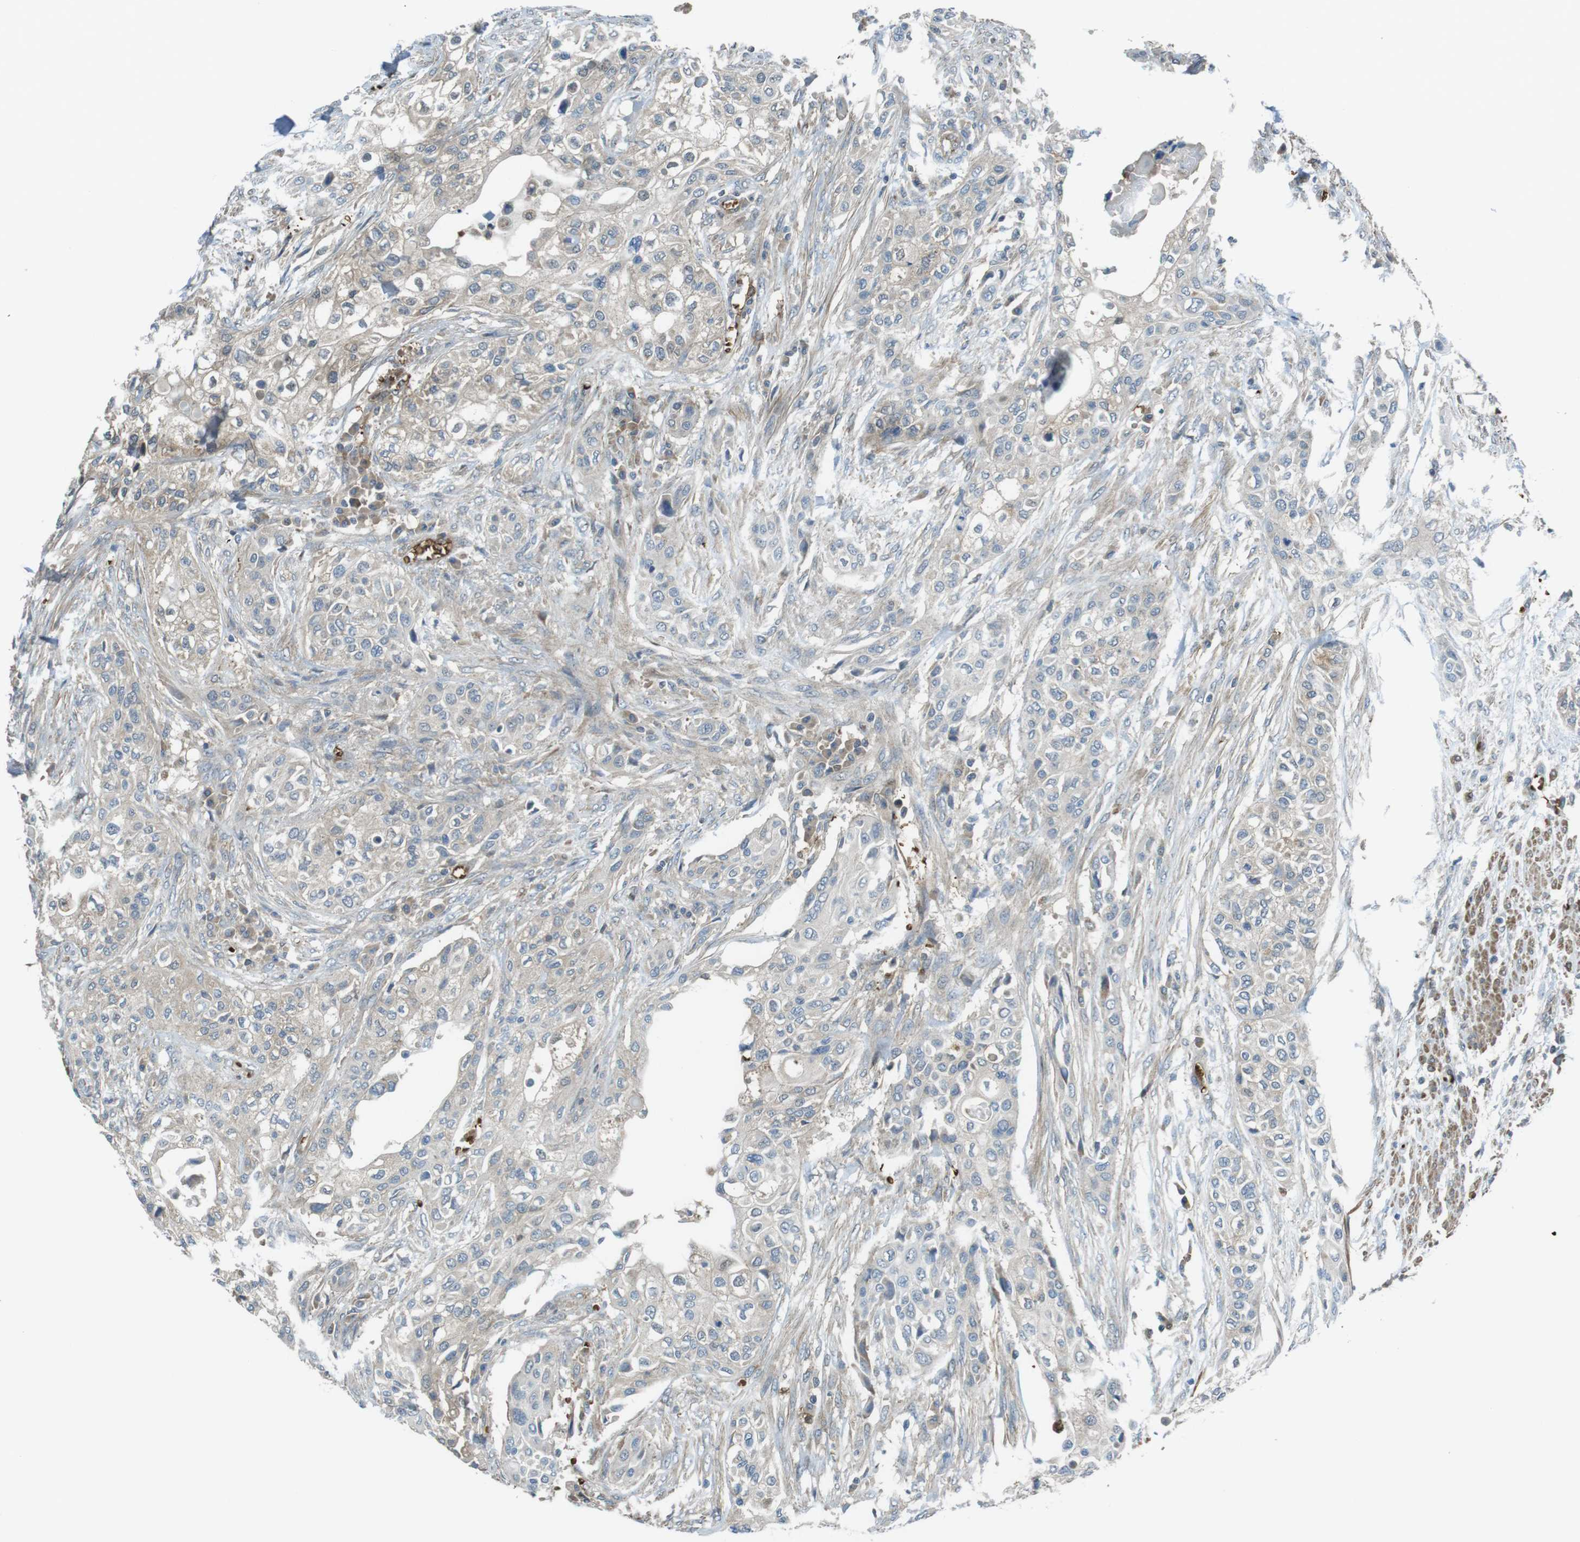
{"staining": {"intensity": "negative", "quantity": "none", "location": "none"}, "tissue": "urothelial cancer", "cell_type": "Tumor cells", "image_type": "cancer", "snomed": [{"axis": "morphology", "description": "Urothelial carcinoma, High grade"}, {"axis": "topography", "description": "Urinary bladder"}], "caption": "Tumor cells show no significant protein positivity in urothelial carcinoma (high-grade).", "gene": "LRRC3B", "patient": {"sex": "male", "age": 74}}